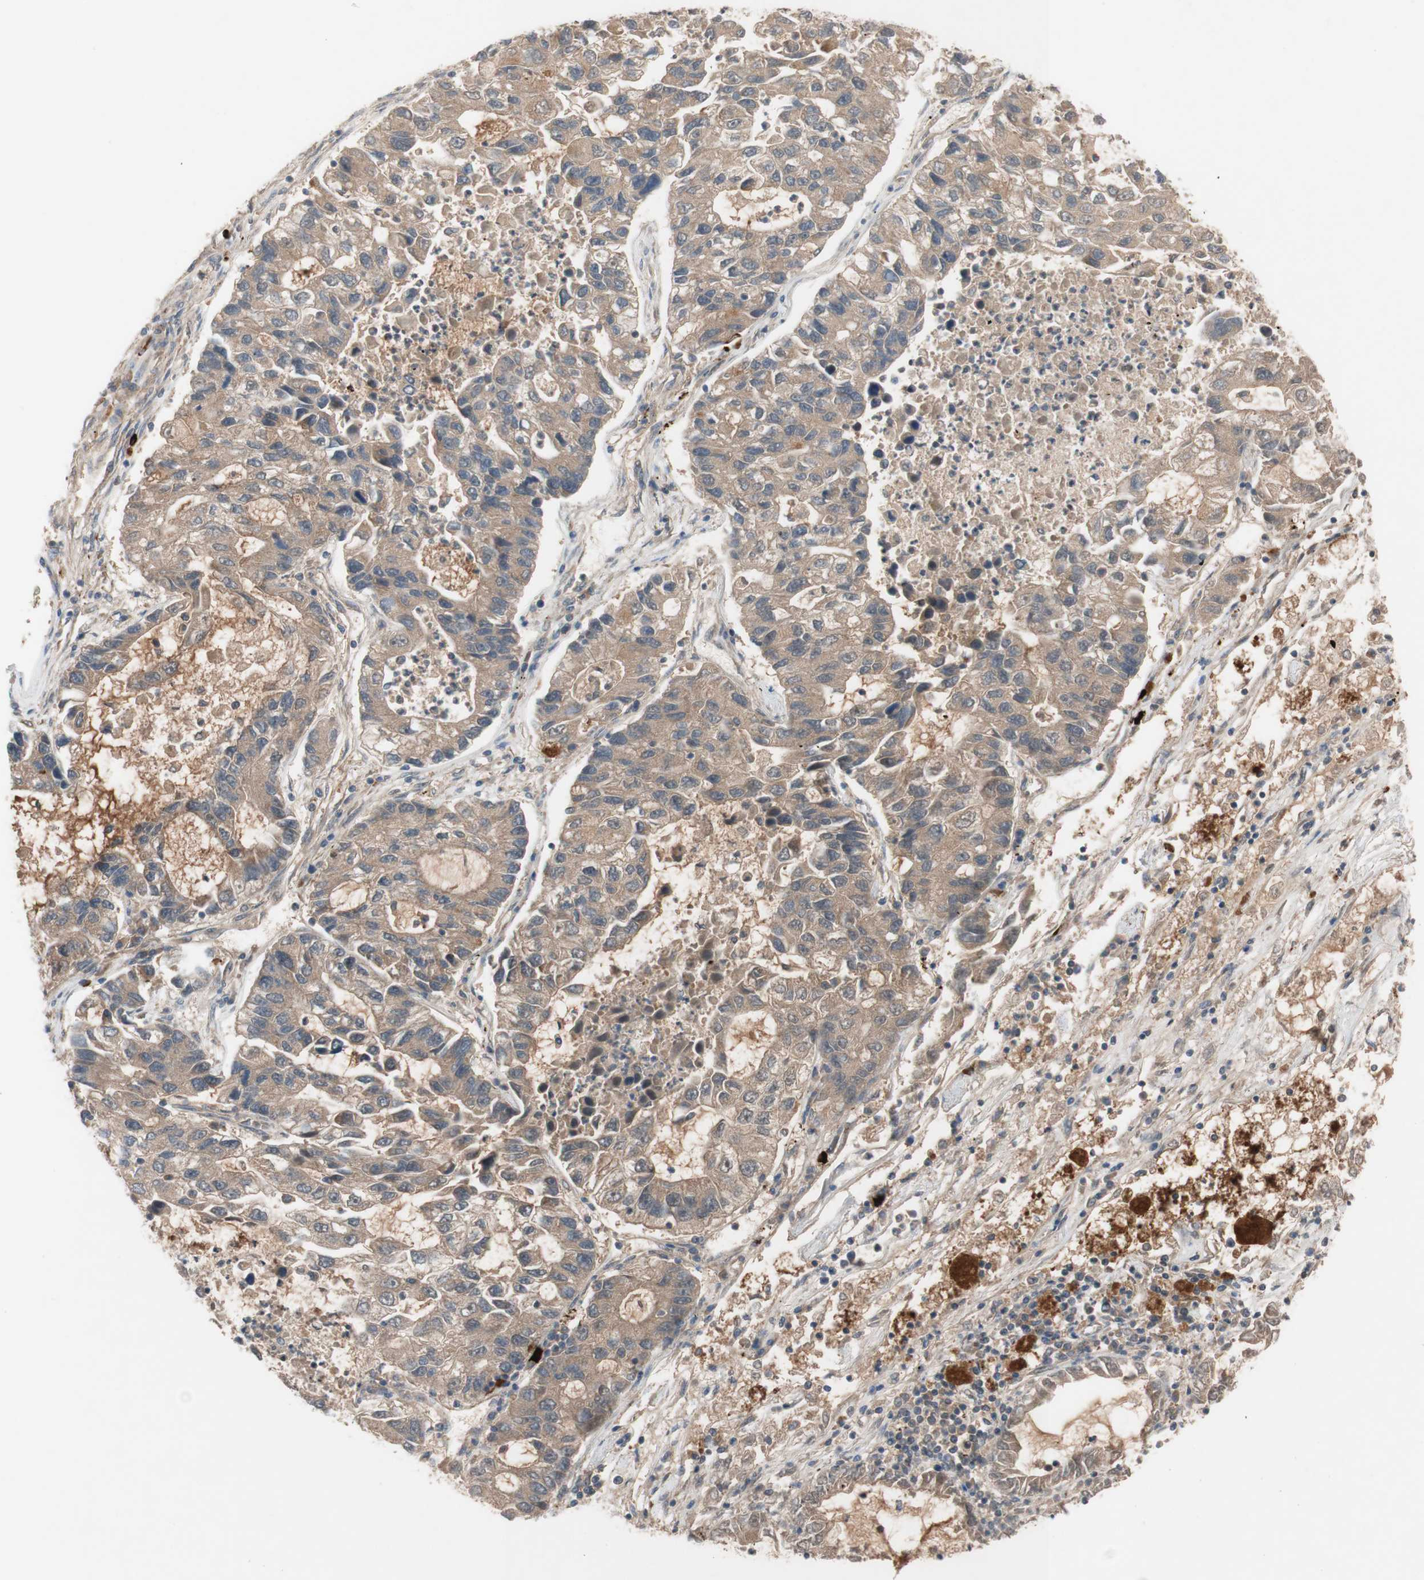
{"staining": {"intensity": "weak", "quantity": ">75%", "location": "cytoplasmic/membranous"}, "tissue": "lung cancer", "cell_type": "Tumor cells", "image_type": "cancer", "snomed": [{"axis": "morphology", "description": "Adenocarcinoma, NOS"}, {"axis": "topography", "description": "Lung"}], "caption": "Protein expression analysis of human lung cancer (adenocarcinoma) reveals weak cytoplasmic/membranous expression in about >75% of tumor cells.", "gene": "PEX2", "patient": {"sex": "female", "age": 51}}